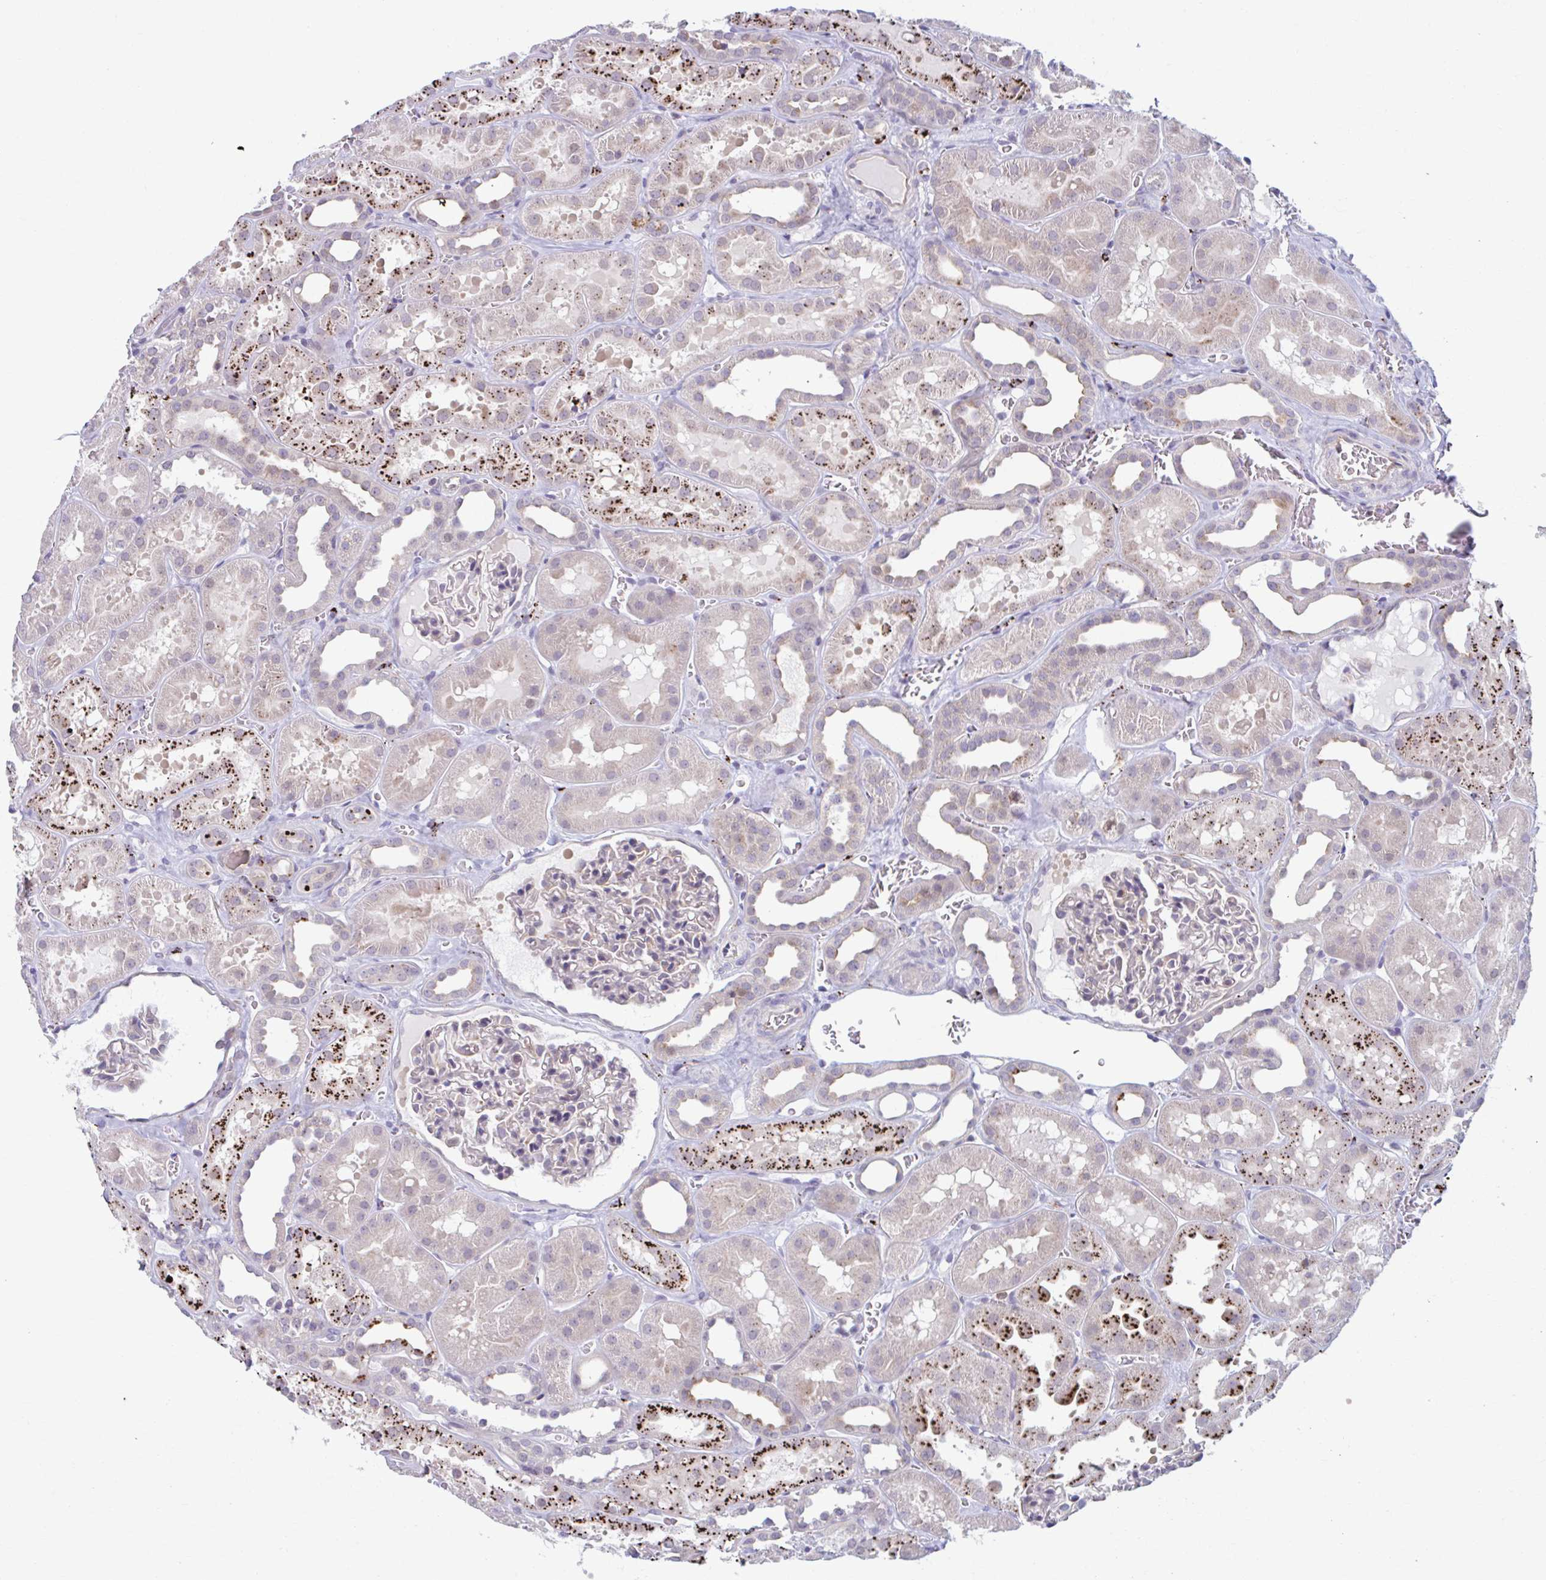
{"staining": {"intensity": "negative", "quantity": "none", "location": "none"}, "tissue": "kidney", "cell_type": "Cells in glomeruli", "image_type": "normal", "snomed": [{"axis": "morphology", "description": "Normal tissue, NOS"}, {"axis": "topography", "description": "Kidney"}], "caption": "Immunohistochemistry histopathology image of benign kidney stained for a protein (brown), which displays no expression in cells in glomeruli.", "gene": "ADAT3", "patient": {"sex": "female", "age": 41}}